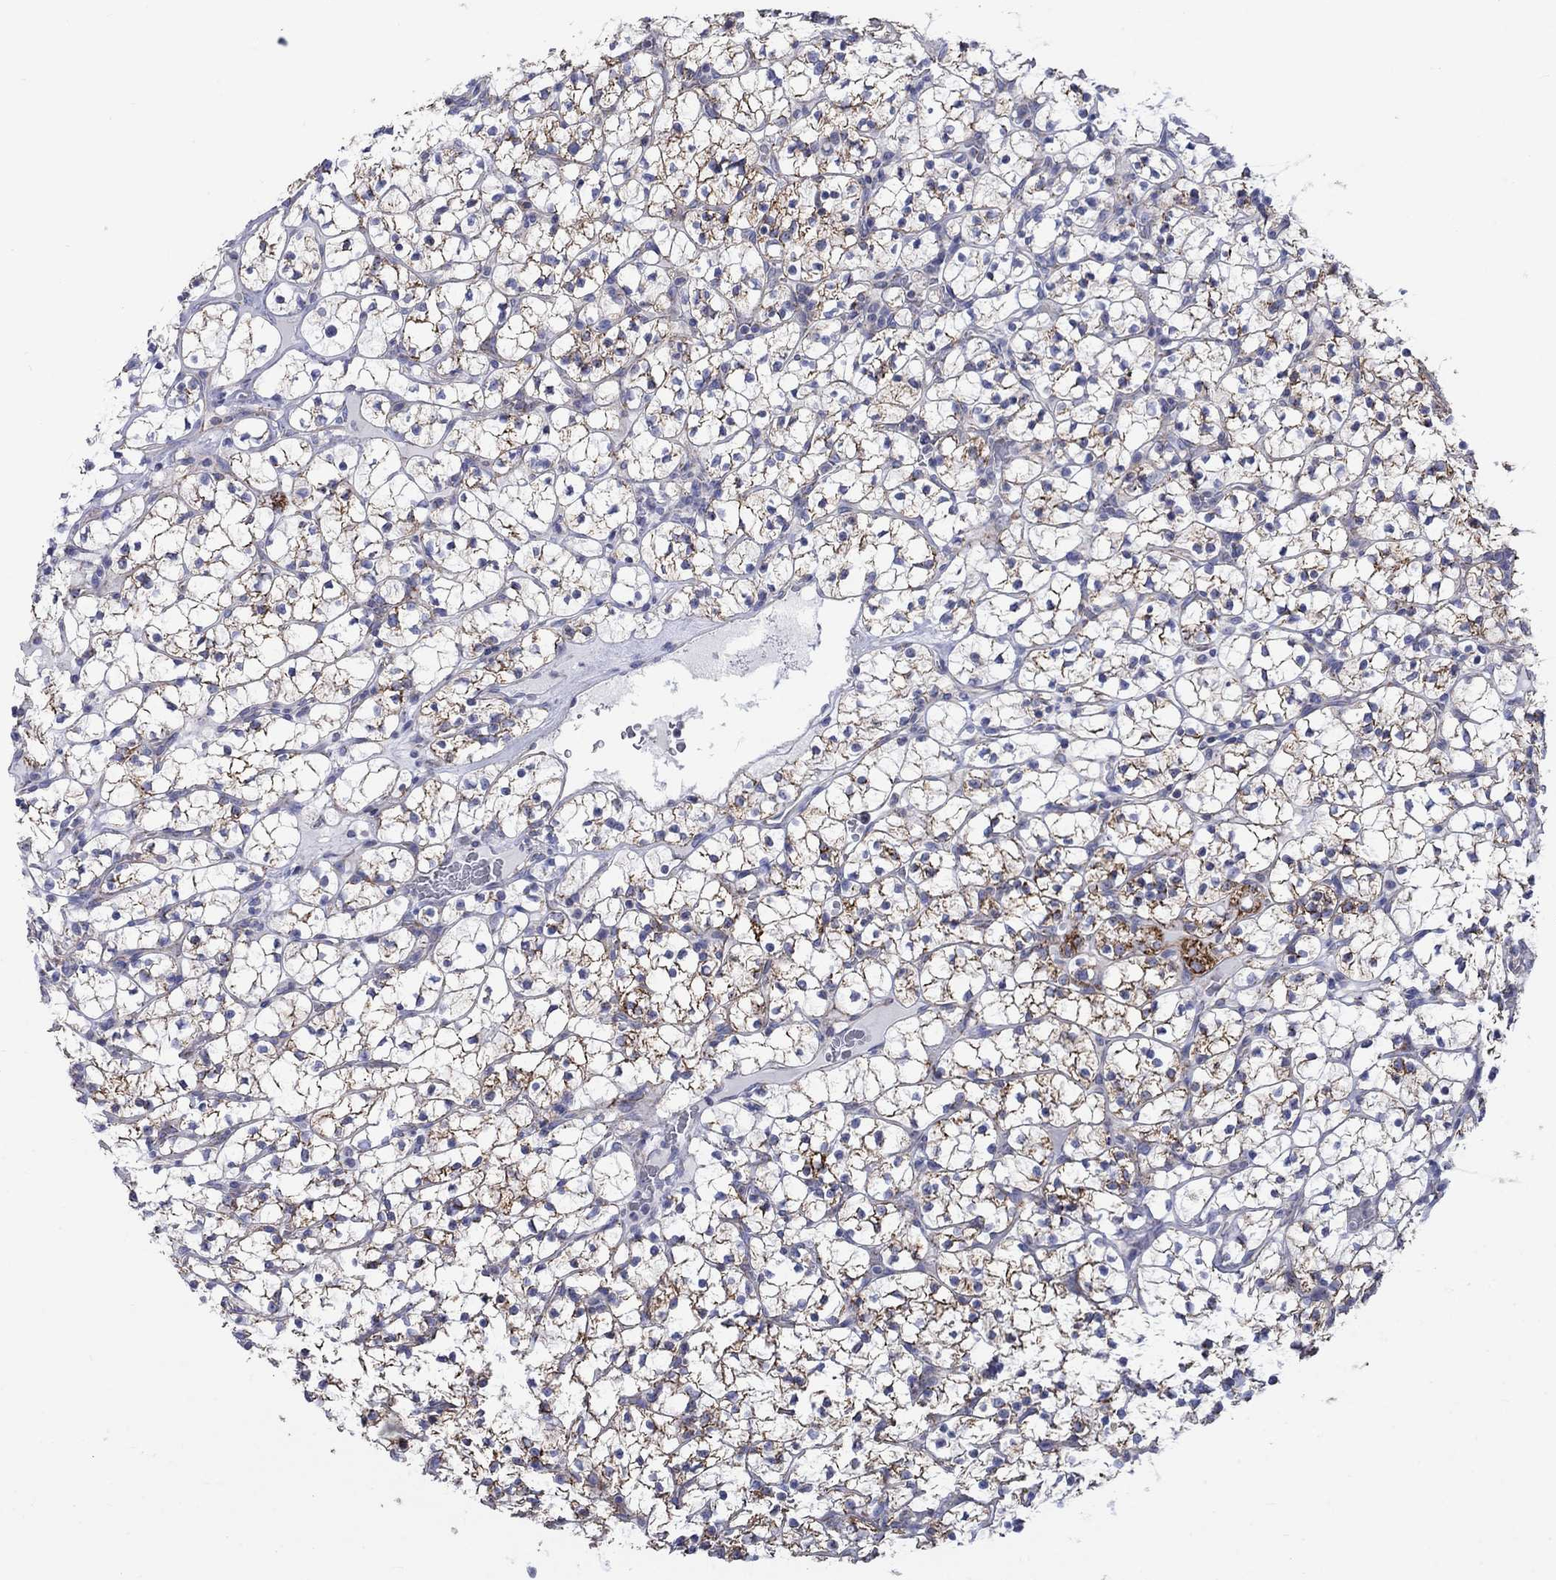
{"staining": {"intensity": "strong", "quantity": "<25%", "location": "cytoplasmic/membranous"}, "tissue": "renal cancer", "cell_type": "Tumor cells", "image_type": "cancer", "snomed": [{"axis": "morphology", "description": "Adenocarcinoma, NOS"}, {"axis": "topography", "description": "Kidney"}], "caption": "This image exhibits adenocarcinoma (renal) stained with immunohistochemistry to label a protein in brown. The cytoplasmic/membranous of tumor cells show strong positivity for the protein. Nuclei are counter-stained blue.", "gene": "CISD1", "patient": {"sex": "female", "age": 89}}